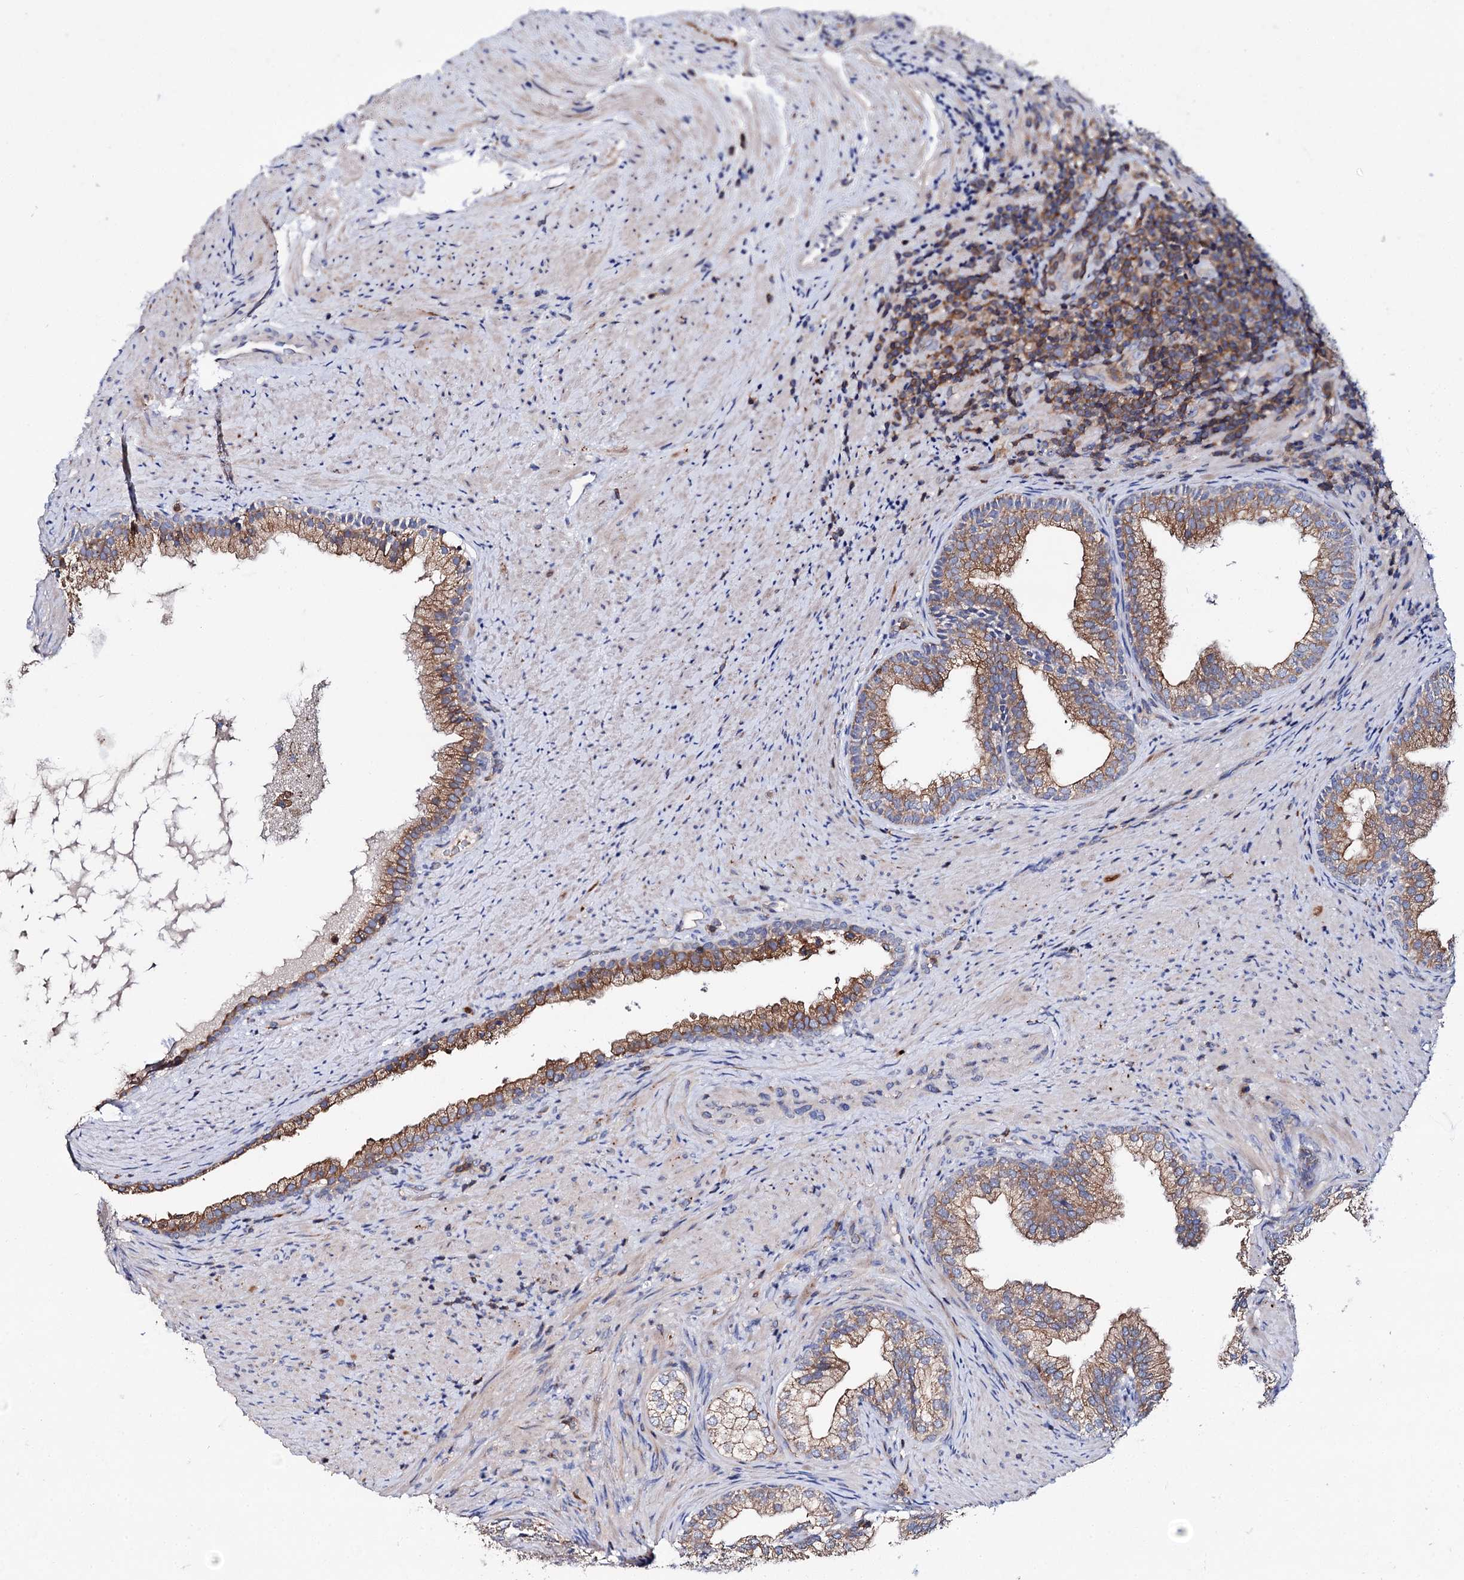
{"staining": {"intensity": "moderate", "quantity": ">75%", "location": "cytoplasmic/membranous"}, "tissue": "prostate", "cell_type": "Glandular cells", "image_type": "normal", "snomed": [{"axis": "morphology", "description": "Normal tissue, NOS"}, {"axis": "topography", "description": "Prostate"}], "caption": "DAB (3,3'-diaminobenzidine) immunohistochemical staining of benign prostate demonstrates moderate cytoplasmic/membranous protein positivity in approximately >75% of glandular cells. (Brightfield microscopy of DAB IHC at high magnification).", "gene": "UBASH3B", "patient": {"sex": "male", "age": 76}}